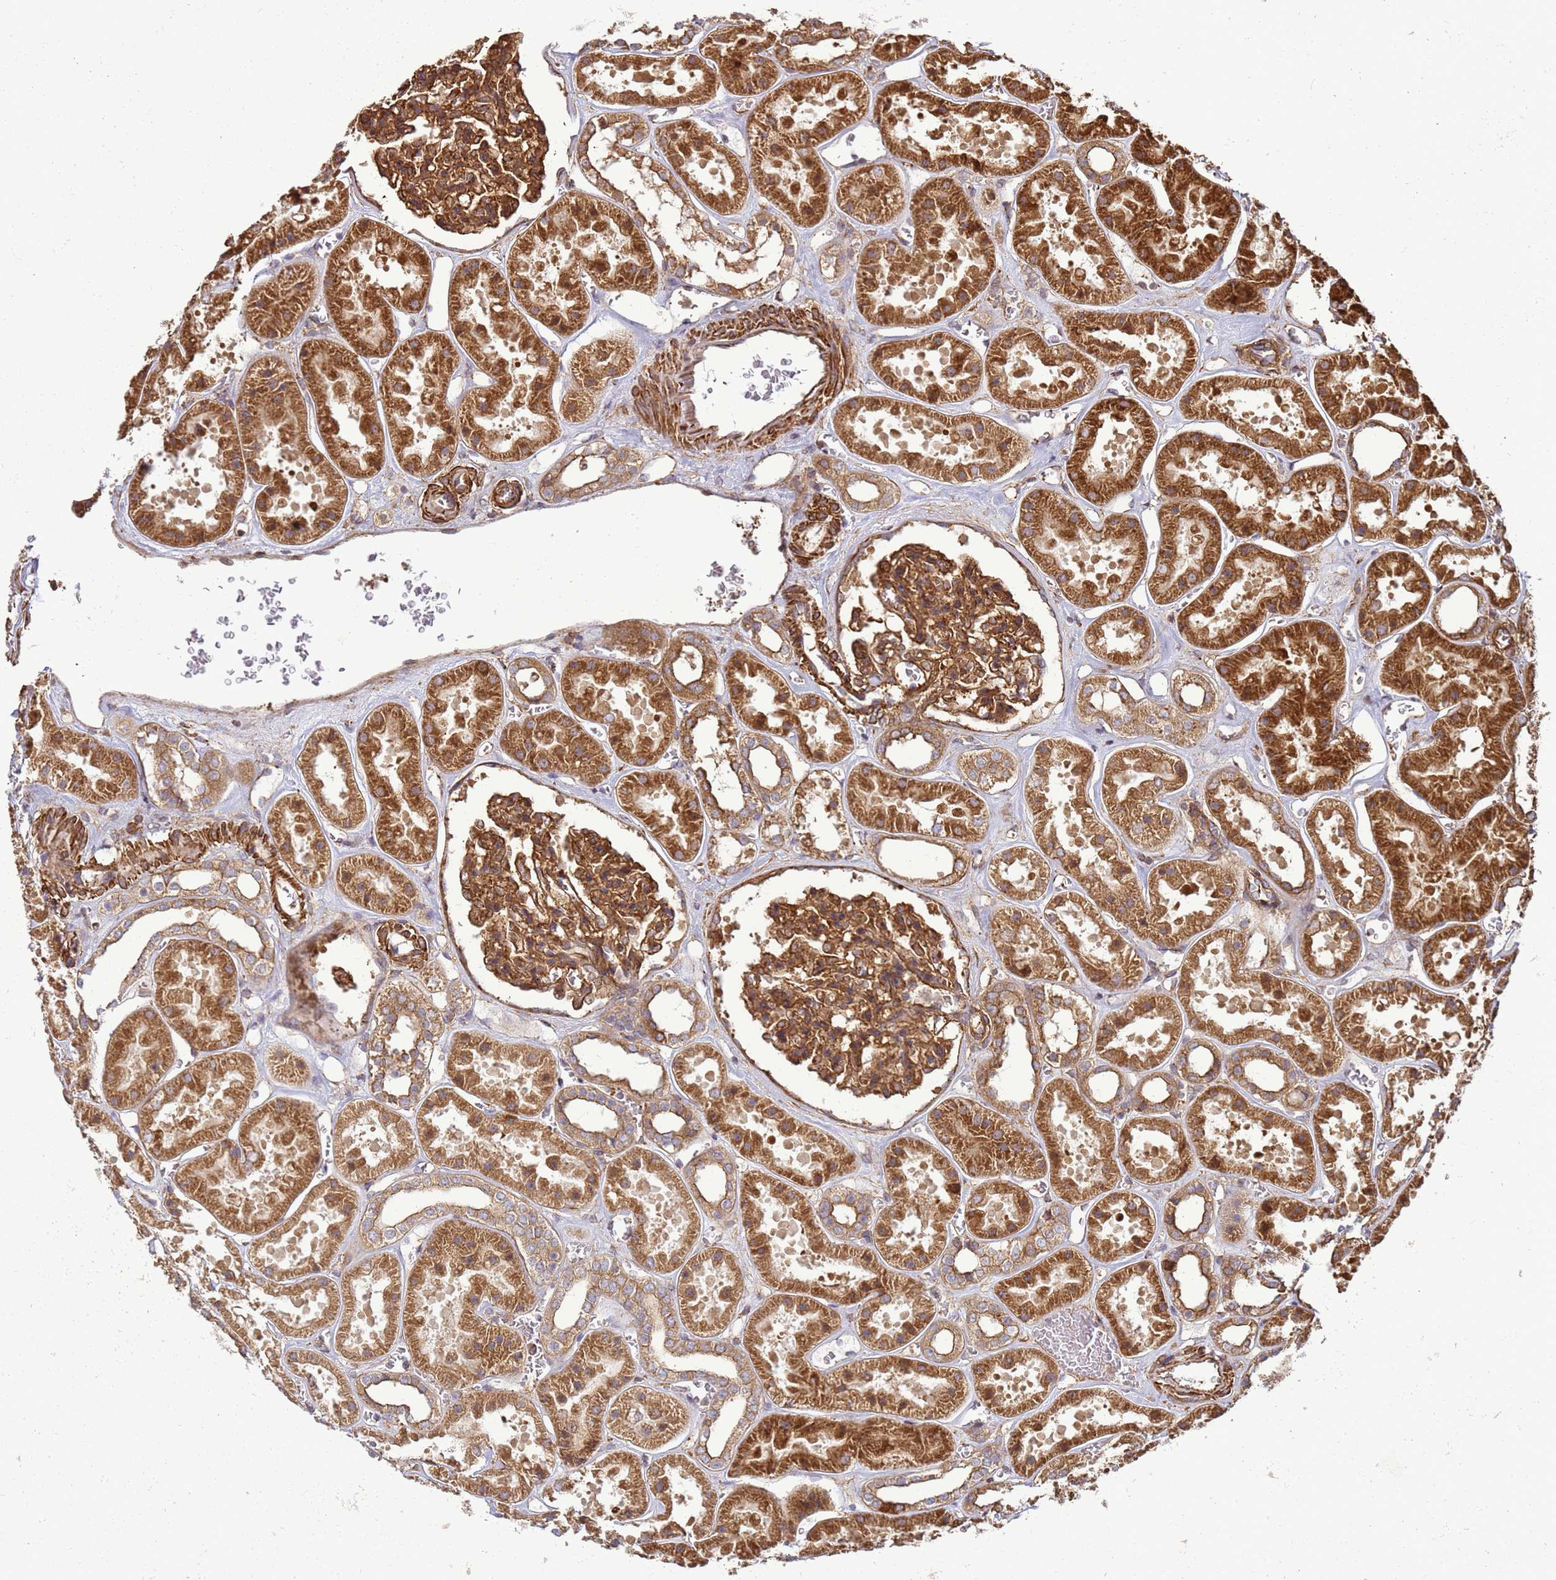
{"staining": {"intensity": "strong", "quantity": ">75%", "location": "cytoplasmic/membranous"}, "tissue": "kidney", "cell_type": "Cells in glomeruli", "image_type": "normal", "snomed": [{"axis": "morphology", "description": "Normal tissue, NOS"}, {"axis": "topography", "description": "Kidney"}], "caption": "There is high levels of strong cytoplasmic/membranous expression in cells in glomeruli of normal kidney, as demonstrated by immunohistochemical staining (brown color).", "gene": "CNOT1", "patient": {"sex": "female", "age": 41}}